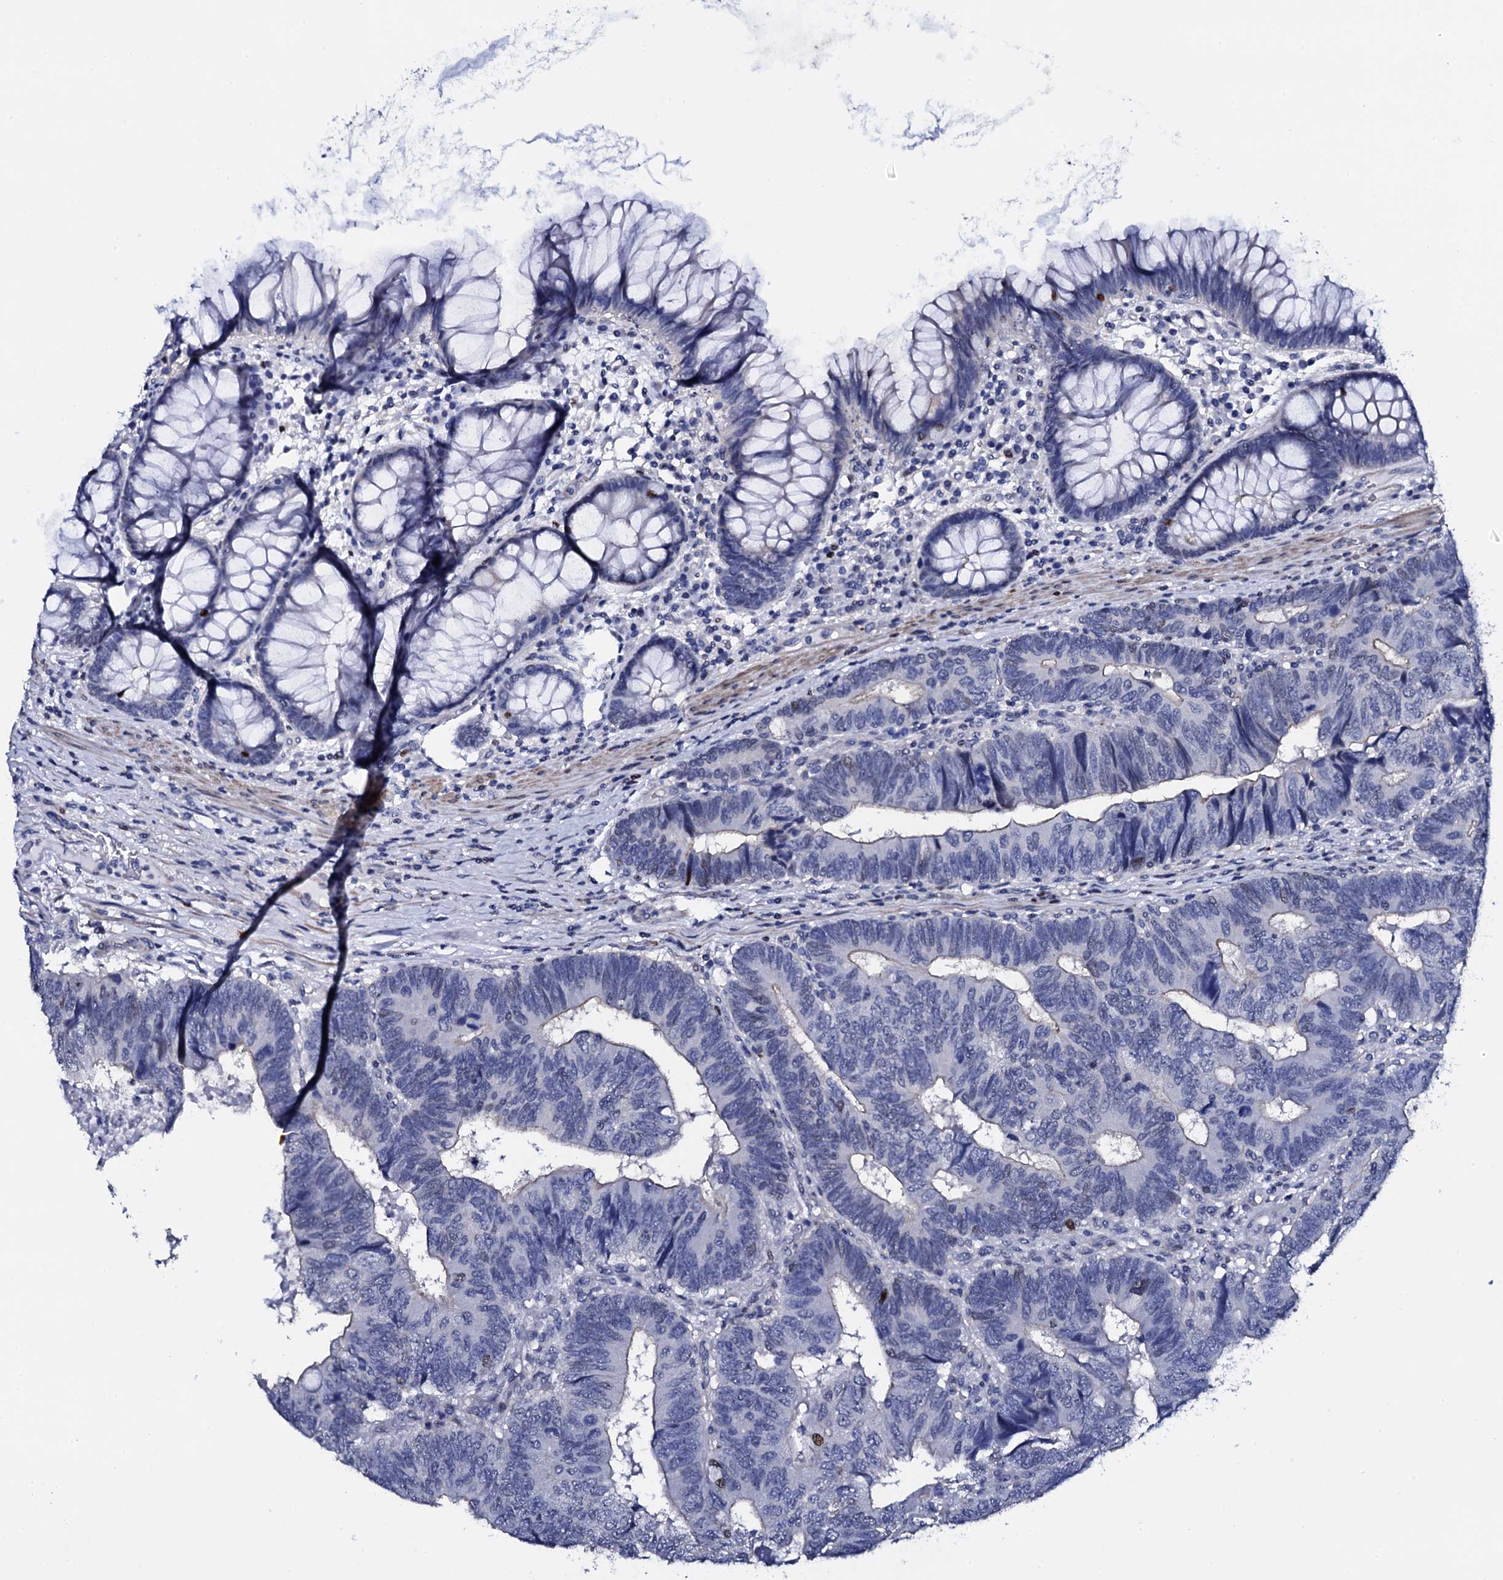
{"staining": {"intensity": "negative", "quantity": "none", "location": "none"}, "tissue": "colorectal cancer", "cell_type": "Tumor cells", "image_type": "cancer", "snomed": [{"axis": "morphology", "description": "Adenocarcinoma, NOS"}, {"axis": "topography", "description": "Colon"}], "caption": "There is no significant expression in tumor cells of colorectal cancer.", "gene": "NPM2", "patient": {"sex": "female", "age": 67}}